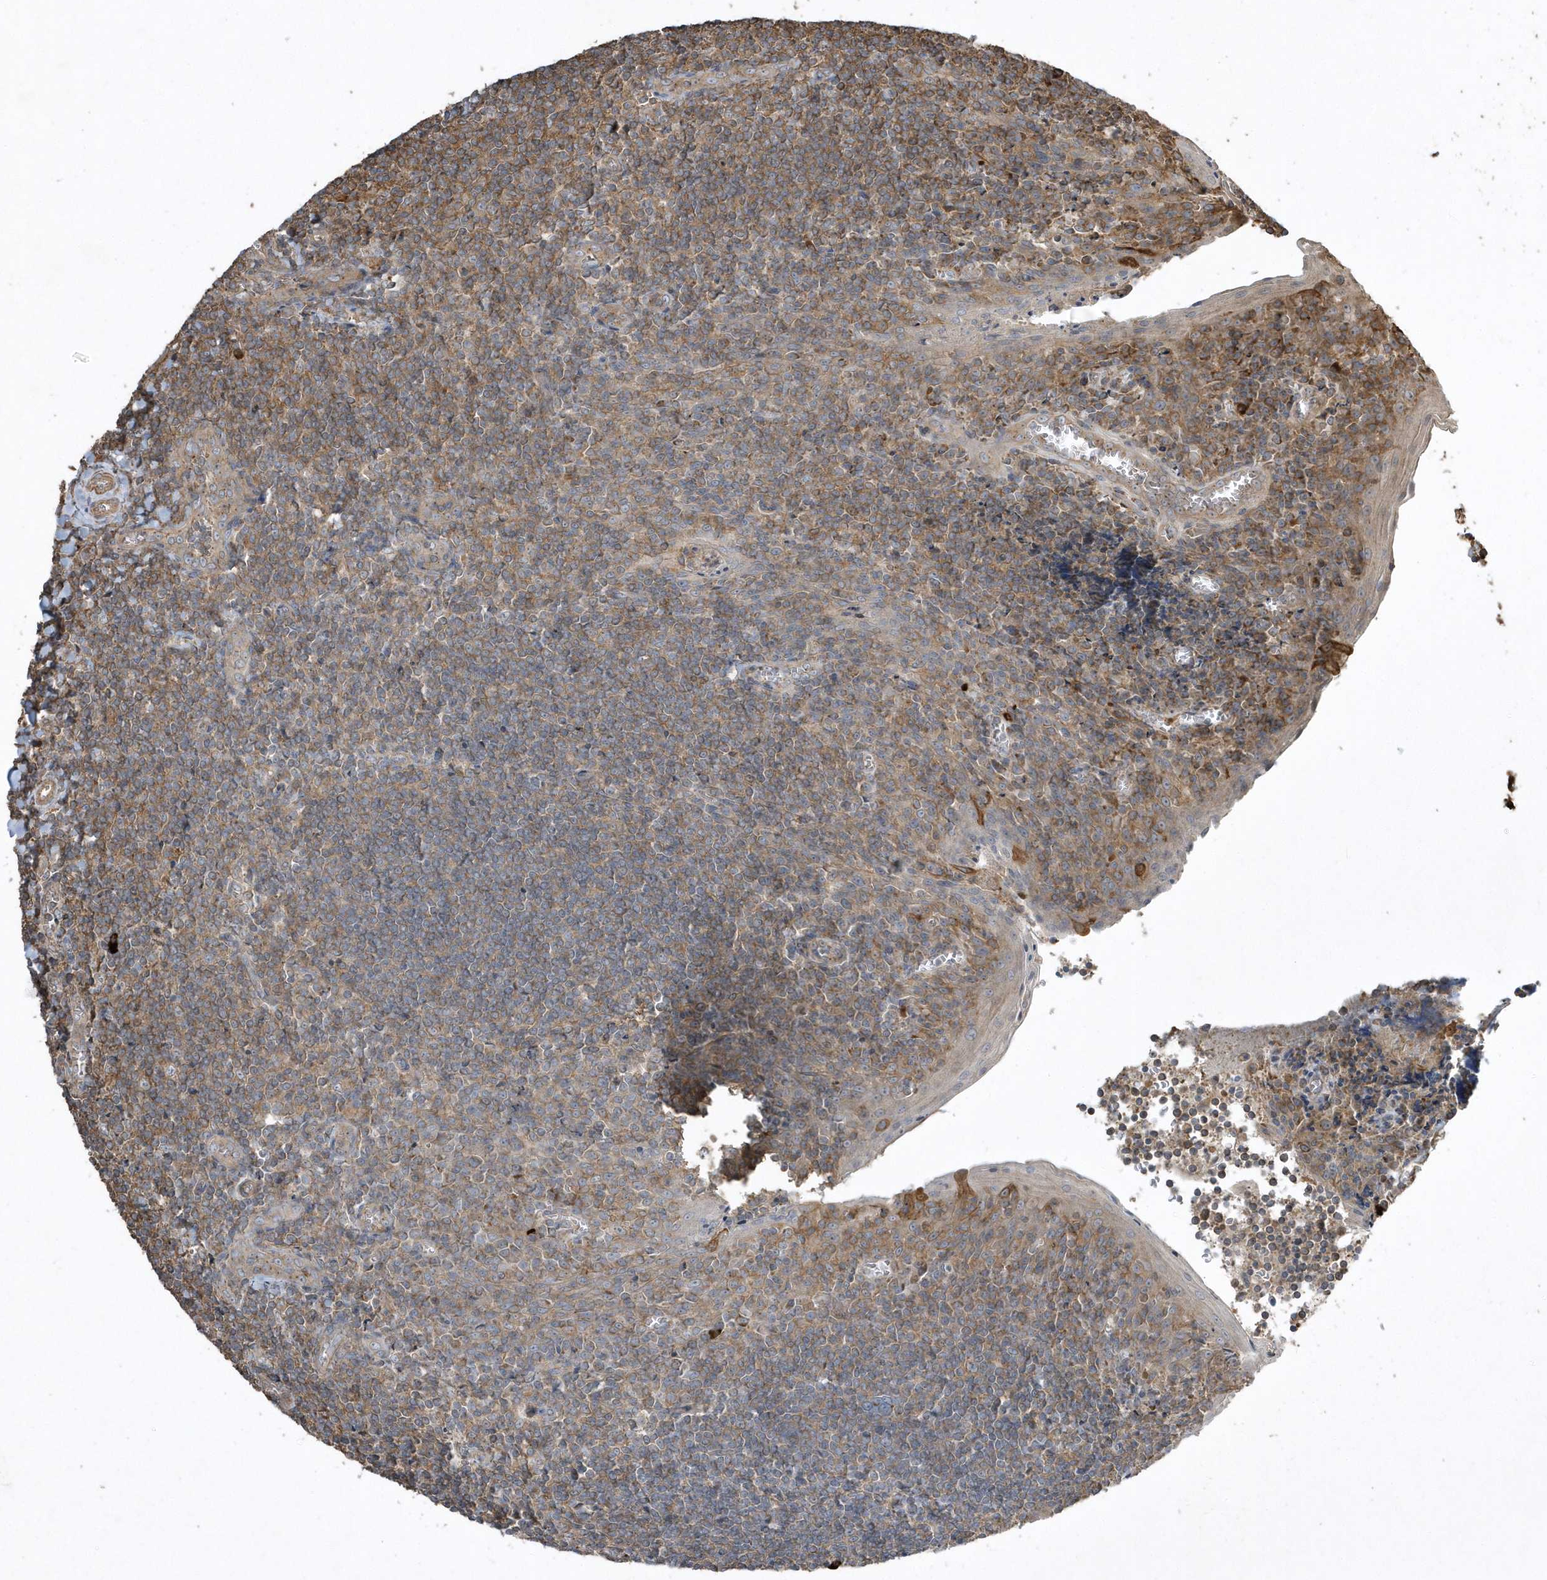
{"staining": {"intensity": "moderate", "quantity": ">75%", "location": "cytoplasmic/membranous"}, "tissue": "tonsil", "cell_type": "Germinal center cells", "image_type": "normal", "snomed": [{"axis": "morphology", "description": "Normal tissue, NOS"}, {"axis": "topography", "description": "Tonsil"}], "caption": "This histopathology image demonstrates immunohistochemistry (IHC) staining of normal tonsil, with medium moderate cytoplasmic/membranous expression in about >75% of germinal center cells.", "gene": "SENP8", "patient": {"sex": "male", "age": 27}}